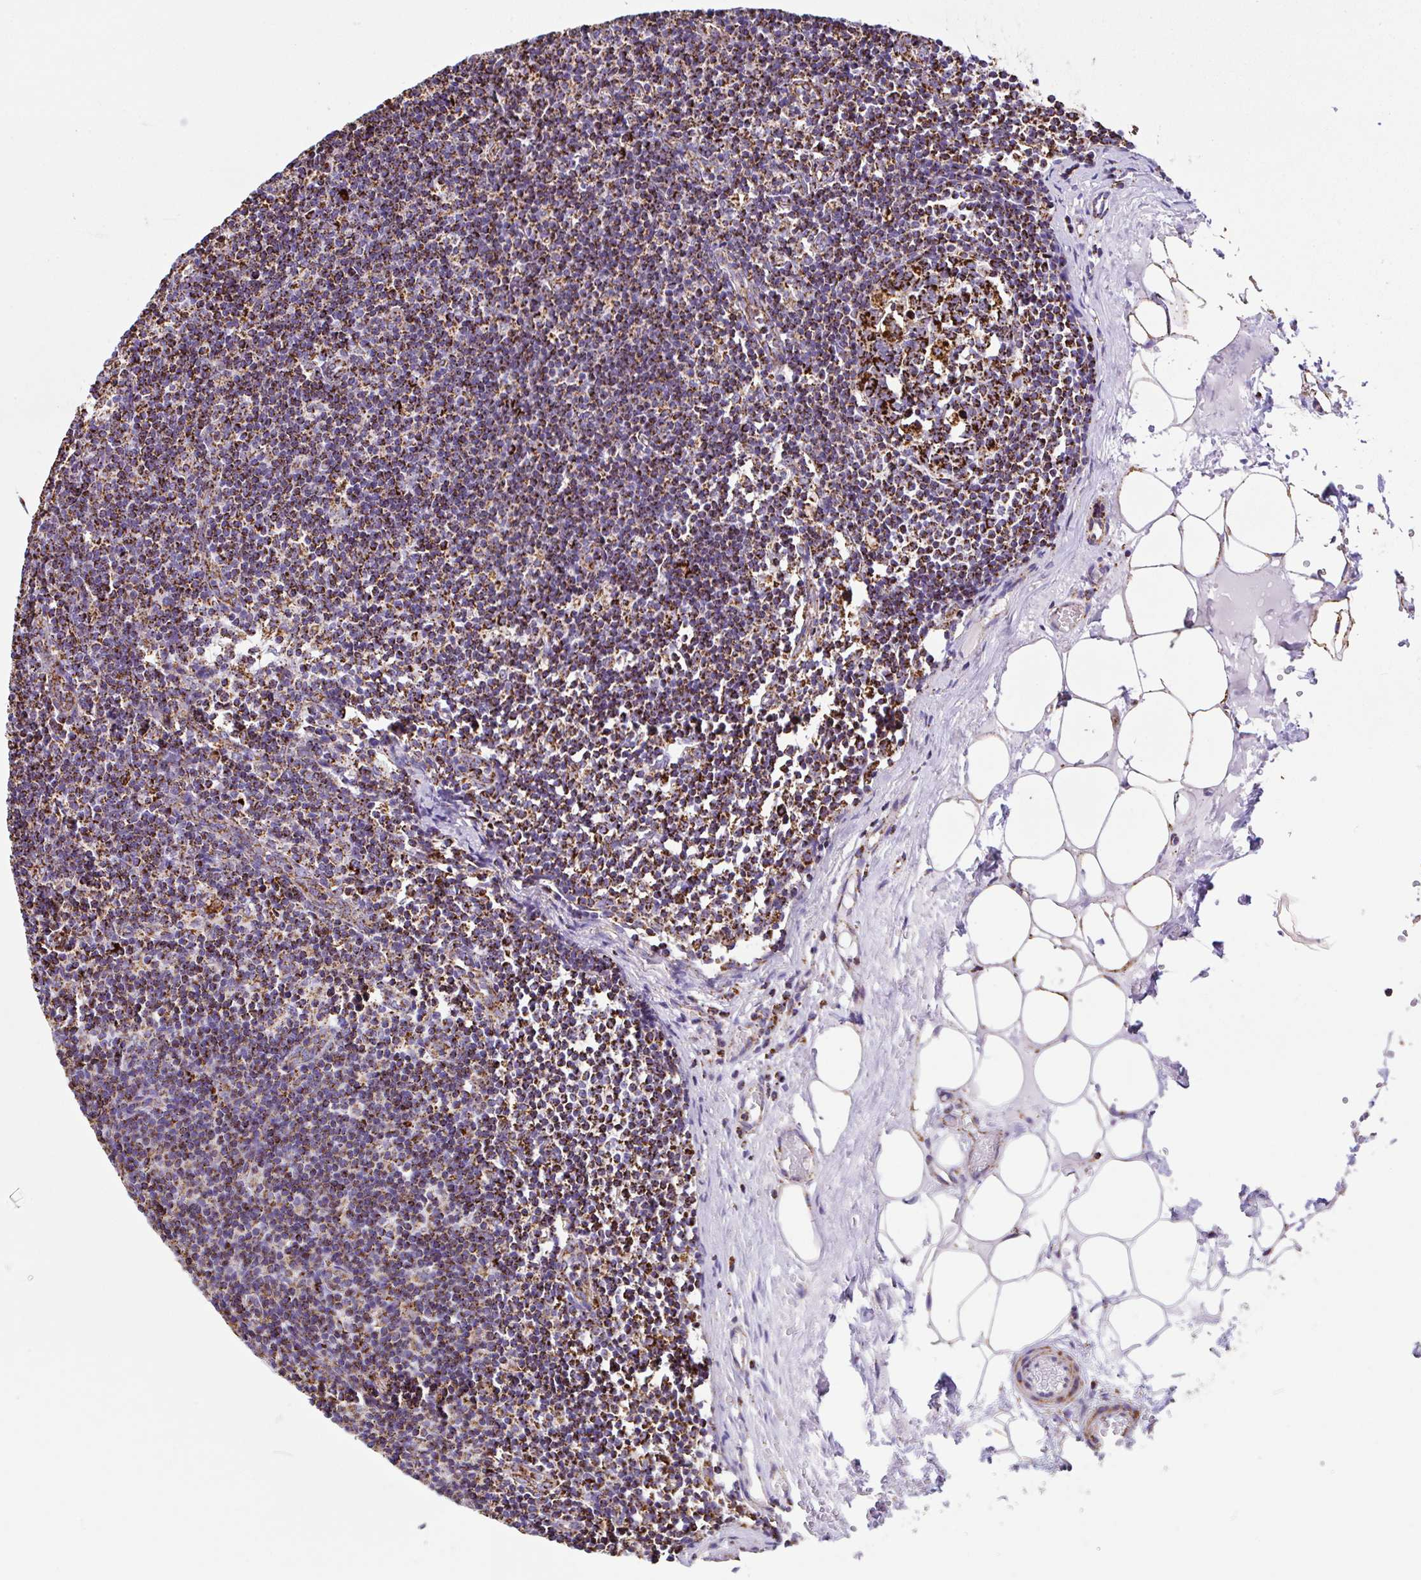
{"staining": {"intensity": "strong", "quantity": ">75%", "location": "cytoplasmic/membranous"}, "tissue": "lymph node", "cell_type": "Germinal center cells", "image_type": "normal", "snomed": [{"axis": "morphology", "description": "Normal tissue, NOS"}, {"axis": "topography", "description": "Lymph node"}], "caption": "A histopathology image of lymph node stained for a protein shows strong cytoplasmic/membranous brown staining in germinal center cells. (DAB = brown stain, brightfield microscopy at high magnification).", "gene": "ANKRD33B", "patient": {"sex": "male", "age": 49}}